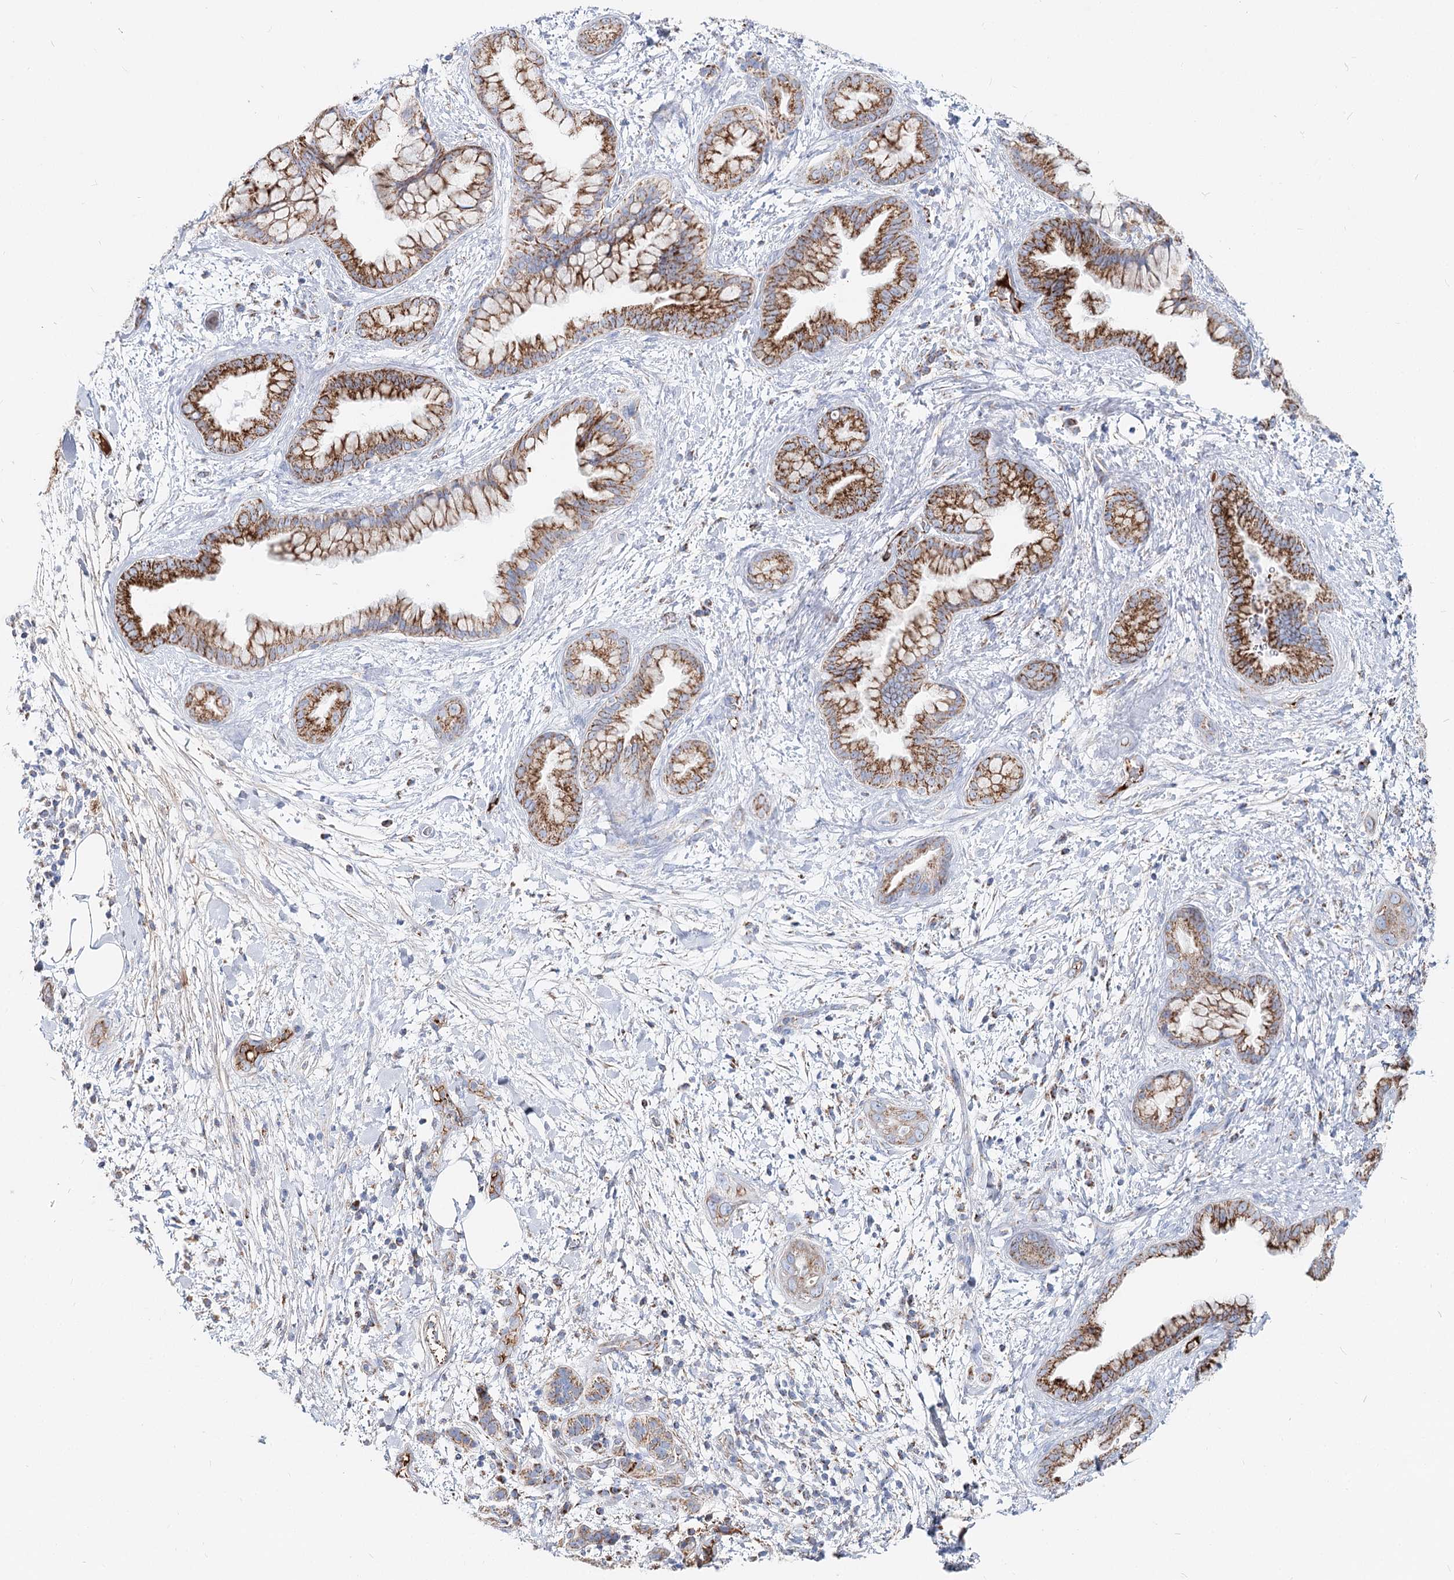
{"staining": {"intensity": "strong", "quantity": ">75%", "location": "cytoplasmic/membranous"}, "tissue": "pancreatic cancer", "cell_type": "Tumor cells", "image_type": "cancer", "snomed": [{"axis": "morphology", "description": "Adenocarcinoma, NOS"}, {"axis": "topography", "description": "Pancreas"}], "caption": "Protein analysis of pancreatic adenocarcinoma tissue reveals strong cytoplasmic/membranous staining in about >75% of tumor cells. Nuclei are stained in blue.", "gene": "MCCC2", "patient": {"sex": "female", "age": 78}}